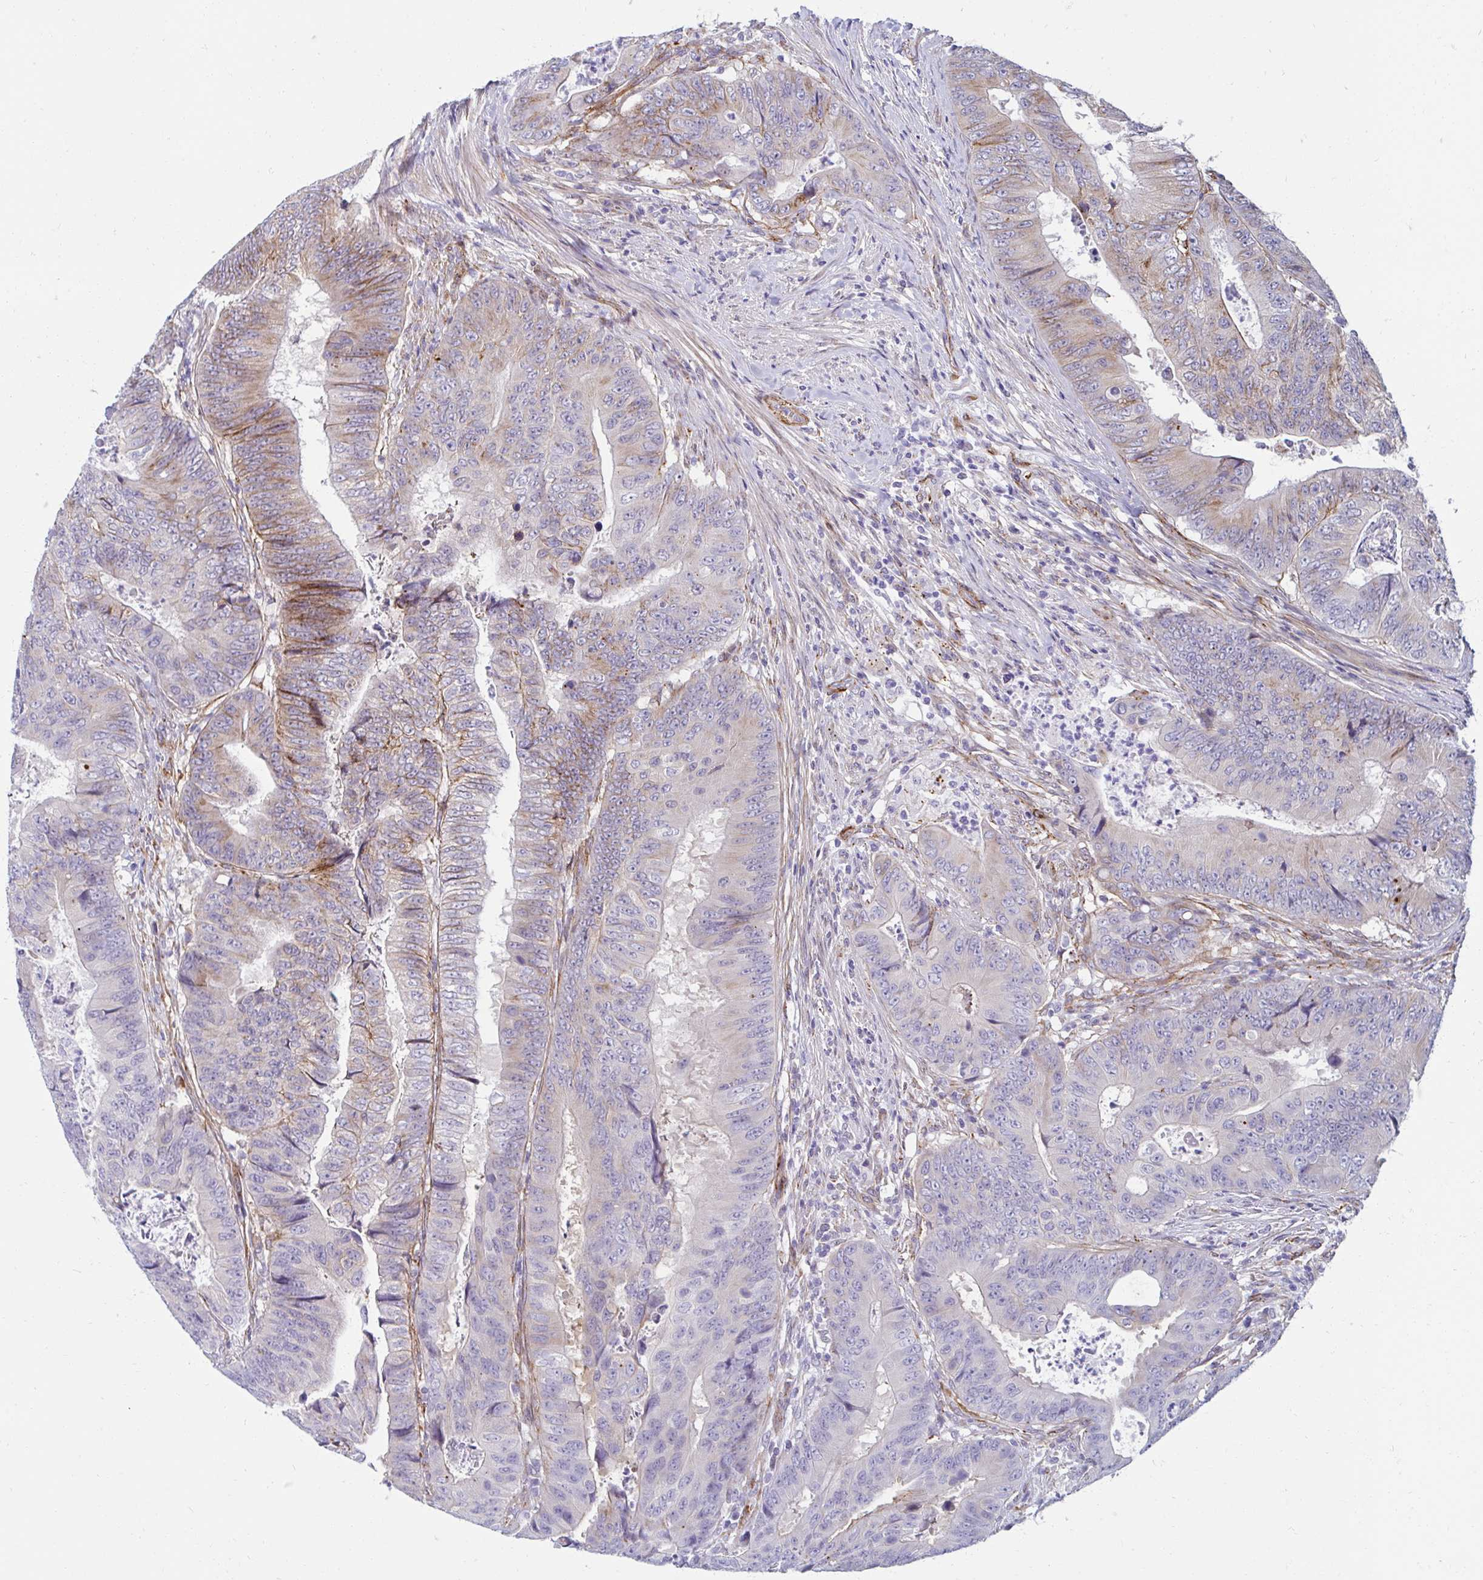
{"staining": {"intensity": "moderate", "quantity": "25%-75%", "location": "cytoplasmic/membranous"}, "tissue": "colorectal cancer", "cell_type": "Tumor cells", "image_type": "cancer", "snomed": [{"axis": "morphology", "description": "Adenocarcinoma, NOS"}, {"axis": "topography", "description": "Colon"}], "caption": "Immunohistochemical staining of human colorectal adenocarcinoma demonstrates medium levels of moderate cytoplasmic/membranous staining in approximately 25%-75% of tumor cells. The staining was performed using DAB (3,3'-diaminobenzidine) to visualize the protein expression in brown, while the nuclei were stained in blue with hematoxylin (Magnification: 20x).", "gene": "ANKRD62", "patient": {"sex": "female", "age": 48}}